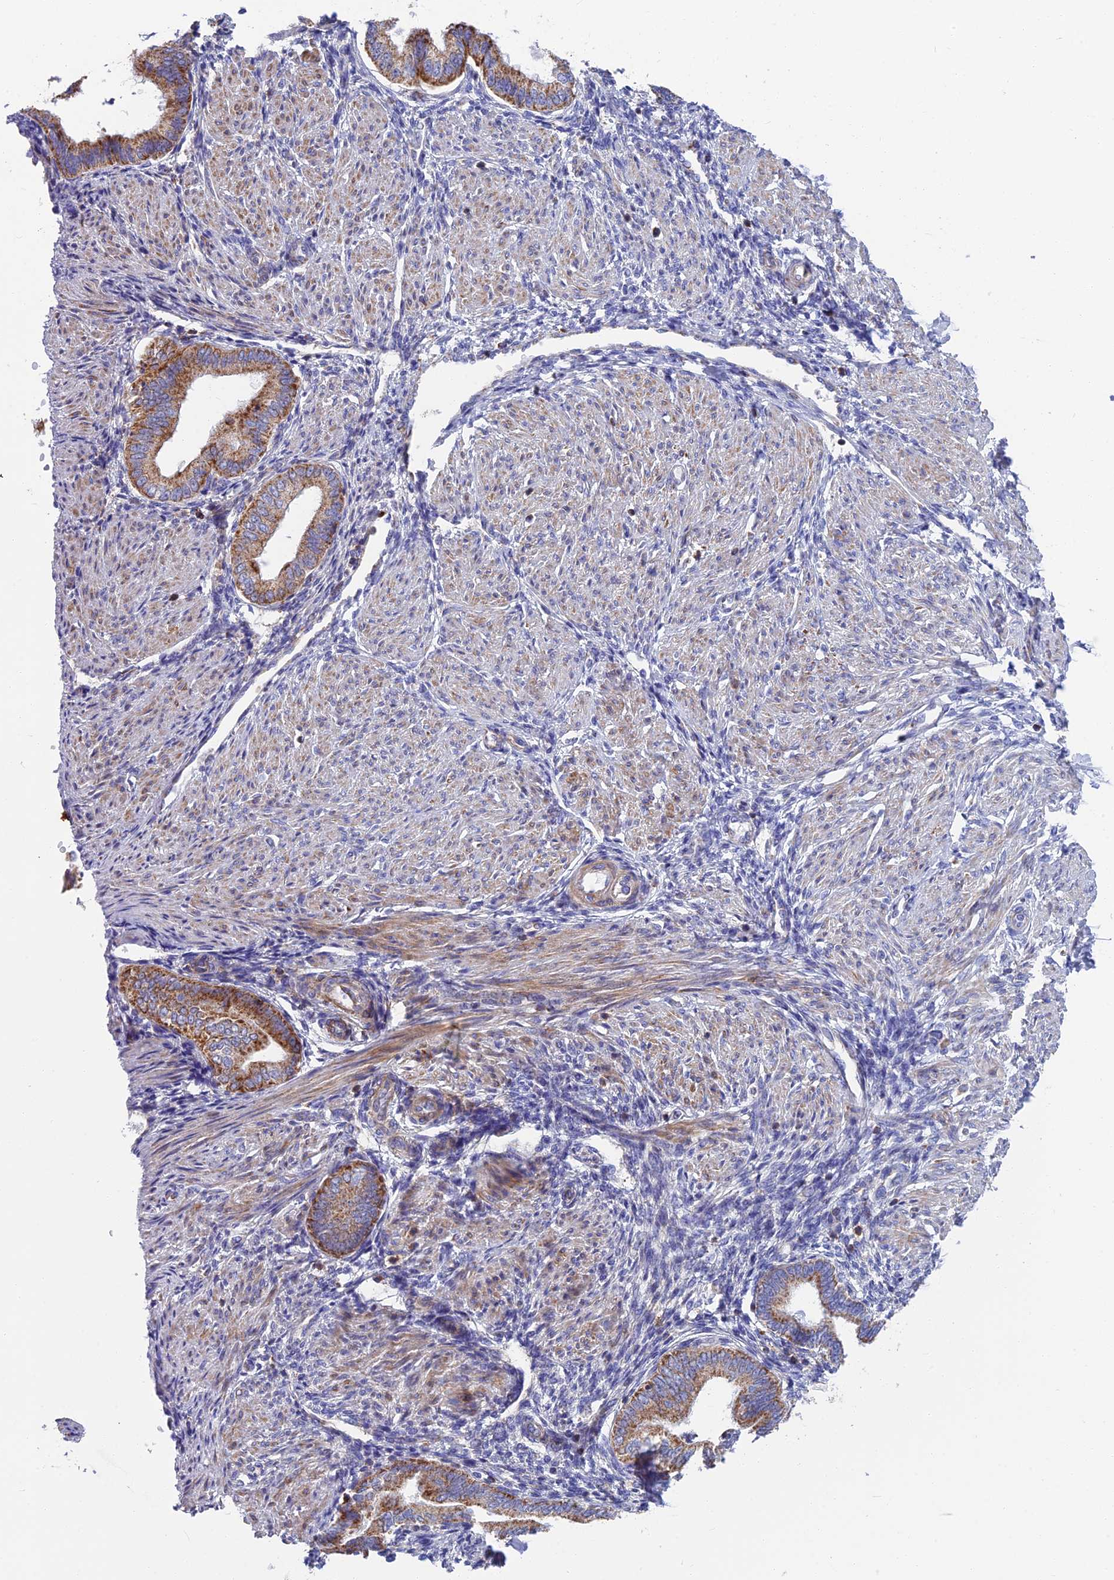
{"staining": {"intensity": "negative", "quantity": "none", "location": "none"}, "tissue": "endometrium", "cell_type": "Cells in endometrial stroma", "image_type": "normal", "snomed": [{"axis": "morphology", "description": "Normal tissue, NOS"}, {"axis": "topography", "description": "Endometrium"}], "caption": "The immunohistochemistry (IHC) photomicrograph has no significant positivity in cells in endometrial stroma of endometrium.", "gene": "CS", "patient": {"sex": "female", "age": 53}}